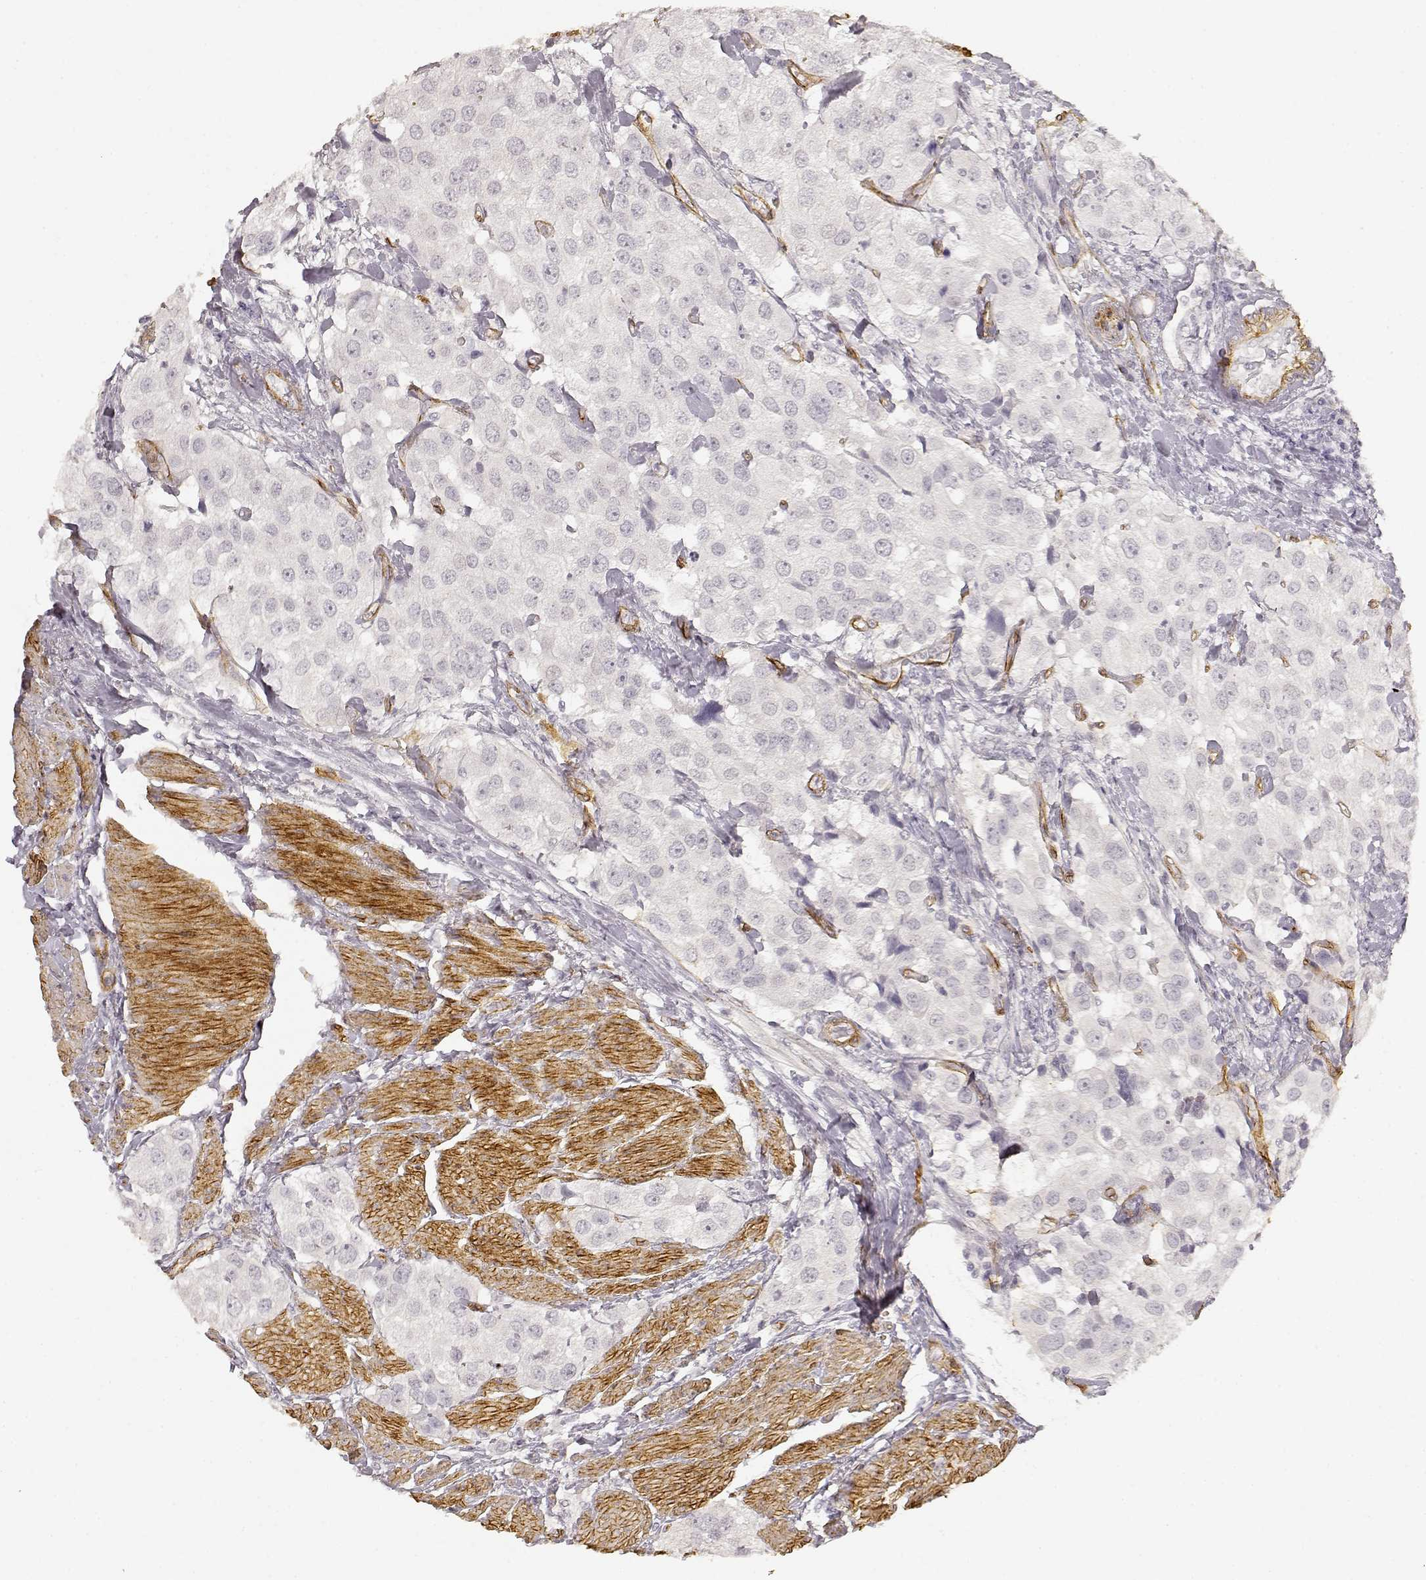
{"staining": {"intensity": "negative", "quantity": "none", "location": "none"}, "tissue": "urothelial cancer", "cell_type": "Tumor cells", "image_type": "cancer", "snomed": [{"axis": "morphology", "description": "Urothelial carcinoma, High grade"}, {"axis": "topography", "description": "Urinary bladder"}], "caption": "IHC histopathology image of human high-grade urothelial carcinoma stained for a protein (brown), which exhibits no staining in tumor cells.", "gene": "LAMA4", "patient": {"sex": "female", "age": 64}}